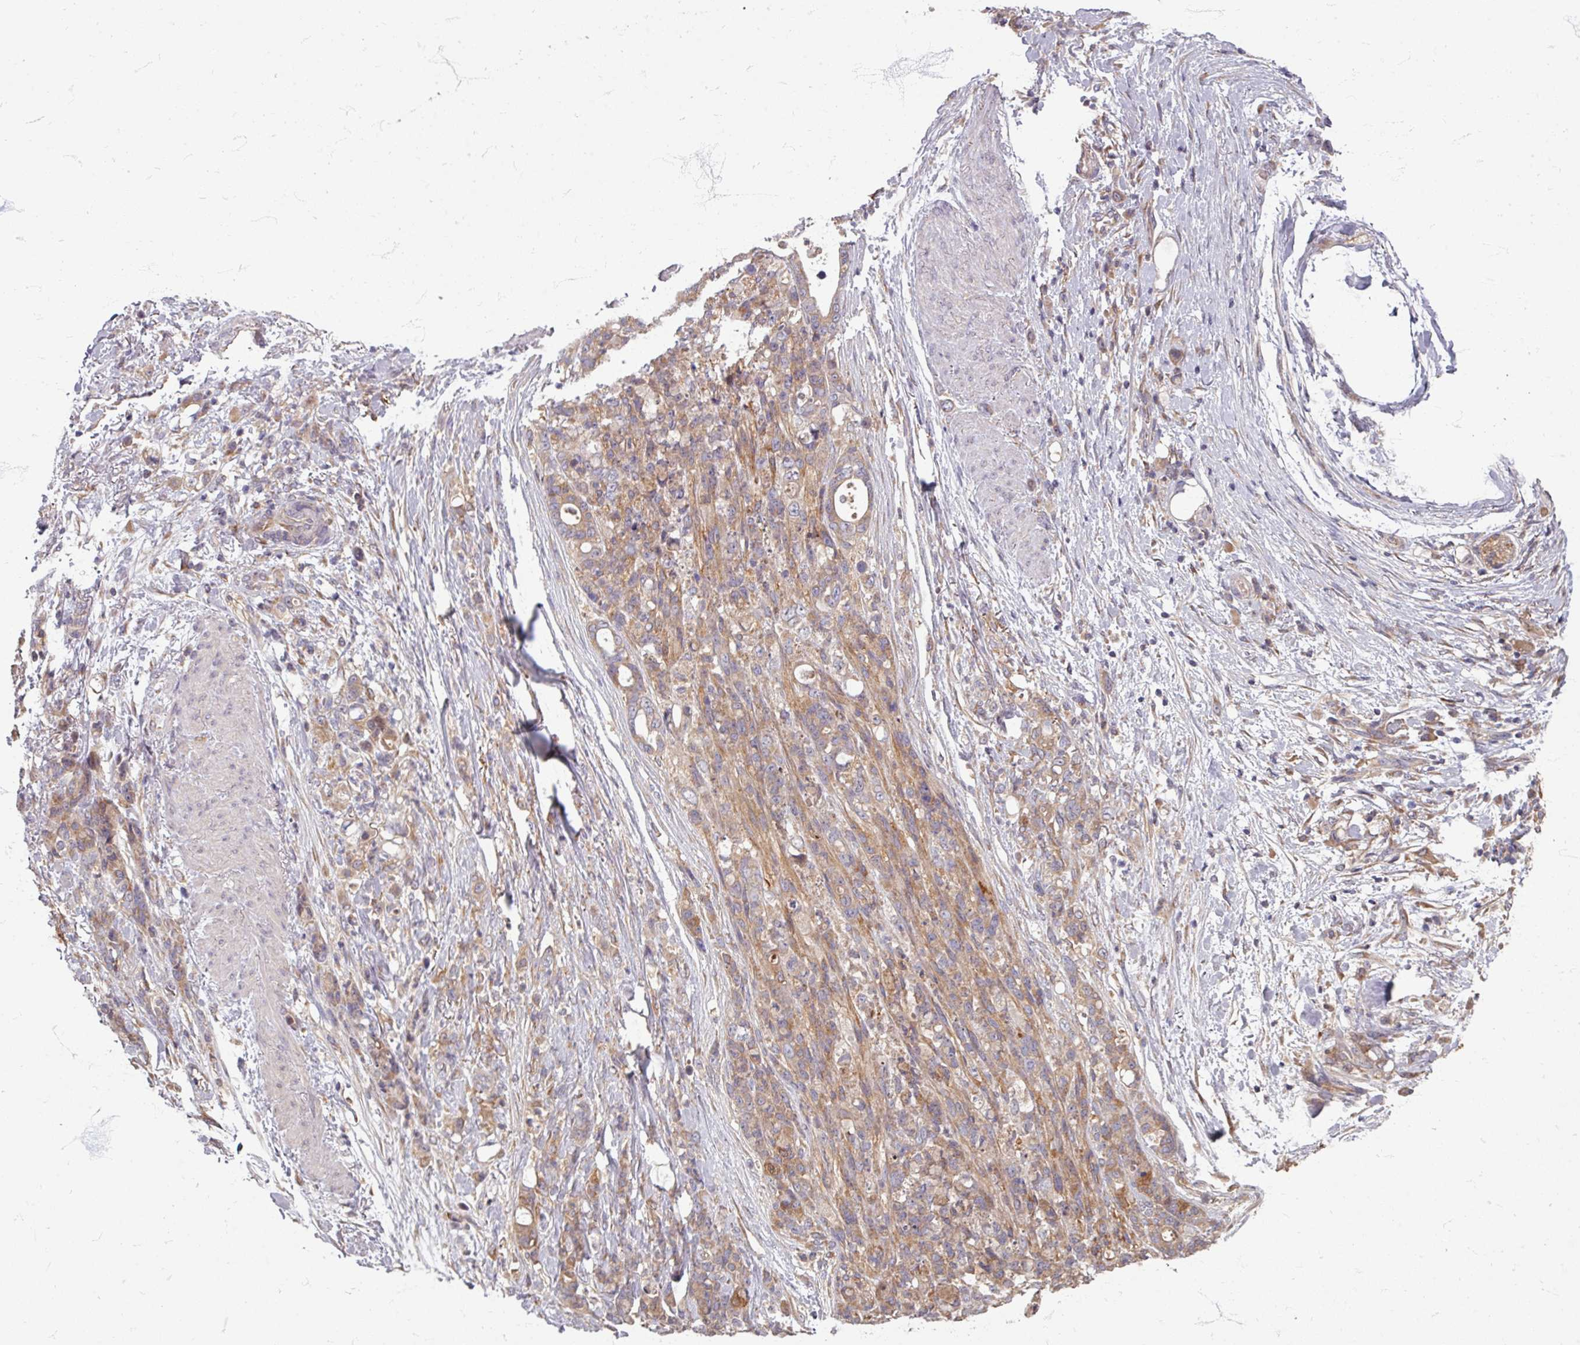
{"staining": {"intensity": "moderate", "quantity": "25%-75%", "location": "cytoplasmic/membranous"}, "tissue": "stomach cancer", "cell_type": "Tumor cells", "image_type": "cancer", "snomed": [{"axis": "morphology", "description": "Normal tissue, NOS"}, {"axis": "morphology", "description": "Adenocarcinoma, NOS"}, {"axis": "topography", "description": "Stomach"}], "caption": "Protein staining of stomach cancer tissue reveals moderate cytoplasmic/membranous staining in approximately 25%-75% of tumor cells.", "gene": "STAM", "patient": {"sex": "female", "age": 79}}